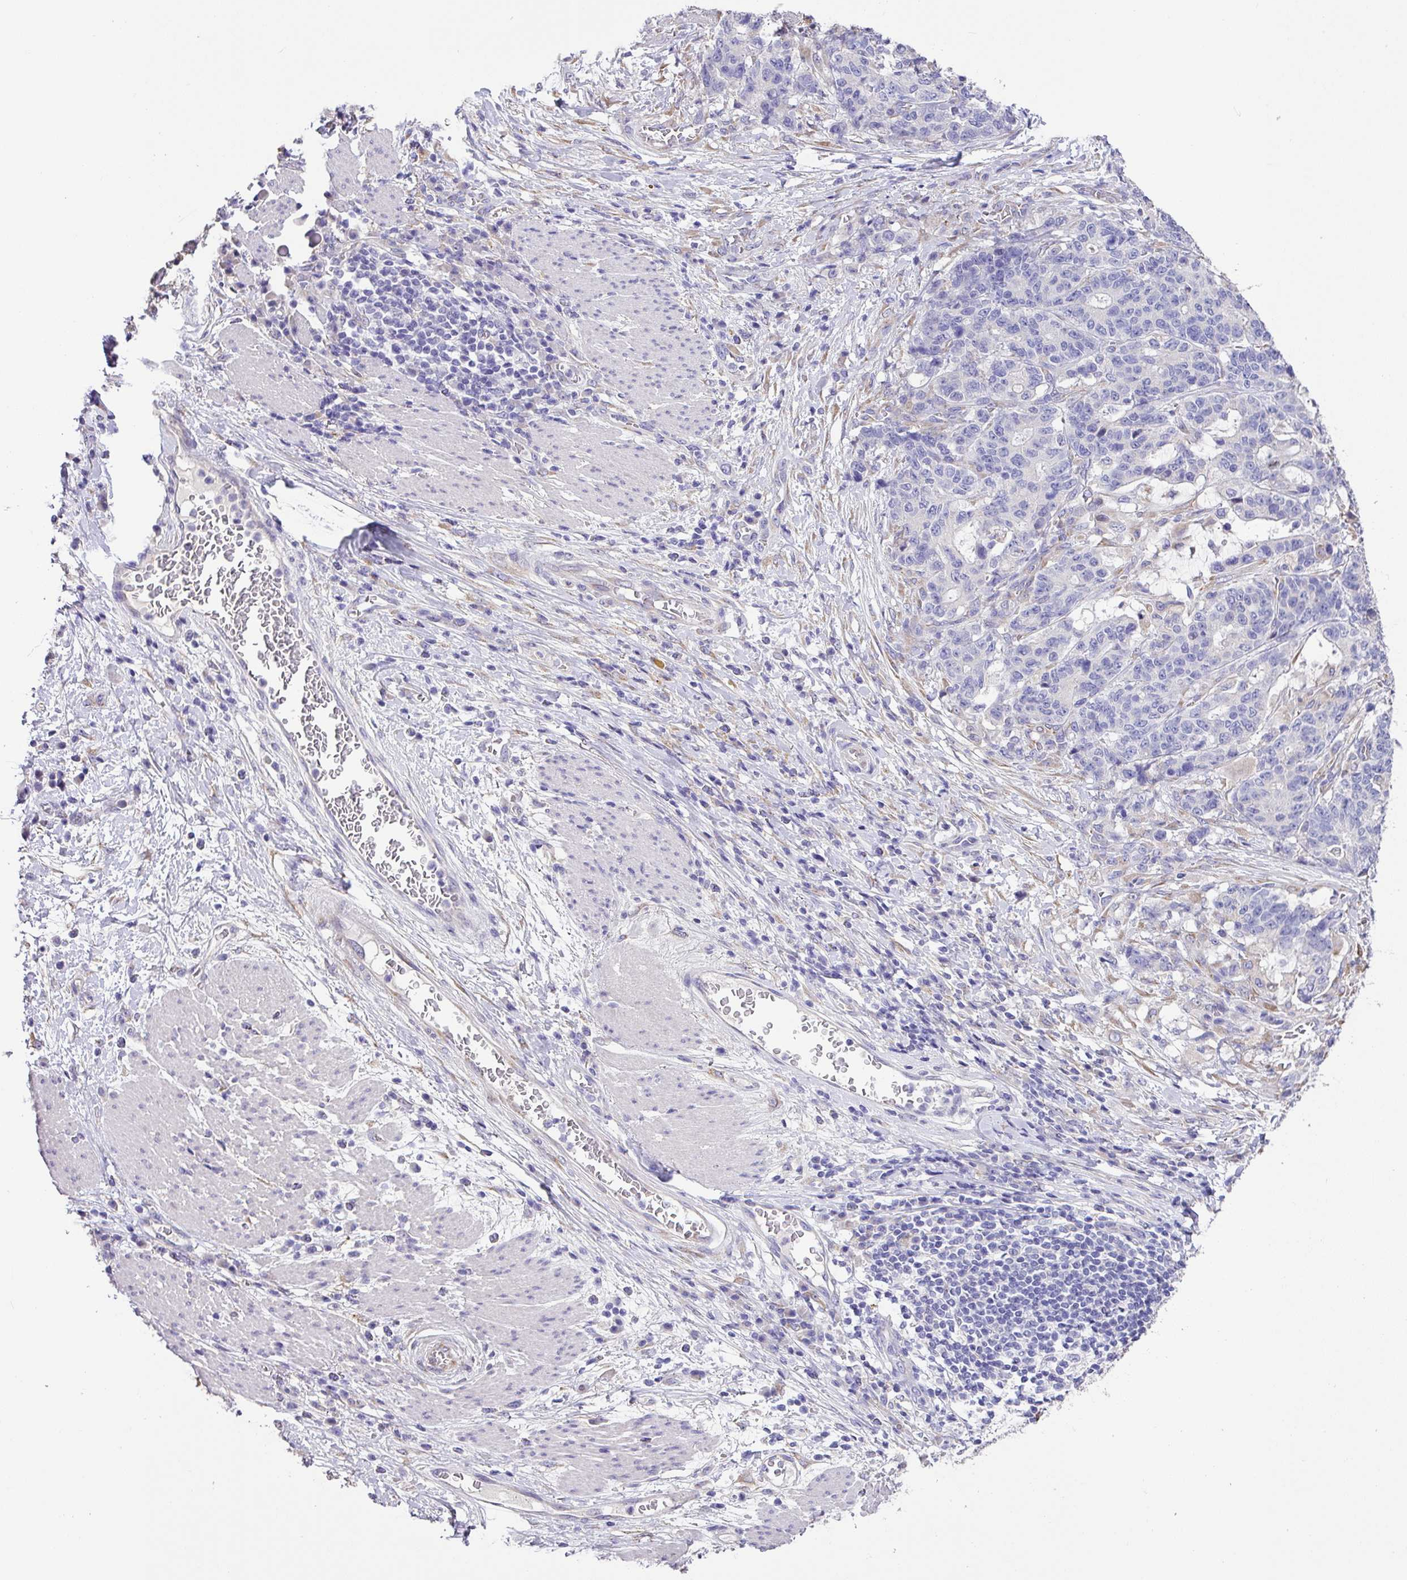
{"staining": {"intensity": "negative", "quantity": "none", "location": "none"}, "tissue": "stomach cancer", "cell_type": "Tumor cells", "image_type": "cancer", "snomed": [{"axis": "morphology", "description": "Normal tissue, NOS"}, {"axis": "morphology", "description": "Adenocarcinoma, NOS"}, {"axis": "topography", "description": "Stomach"}], "caption": "A micrograph of stomach adenocarcinoma stained for a protein reveals no brown staining in tumor cells.", "gene": "ZG16", "patient": {"sex": "female", "age": 64}}